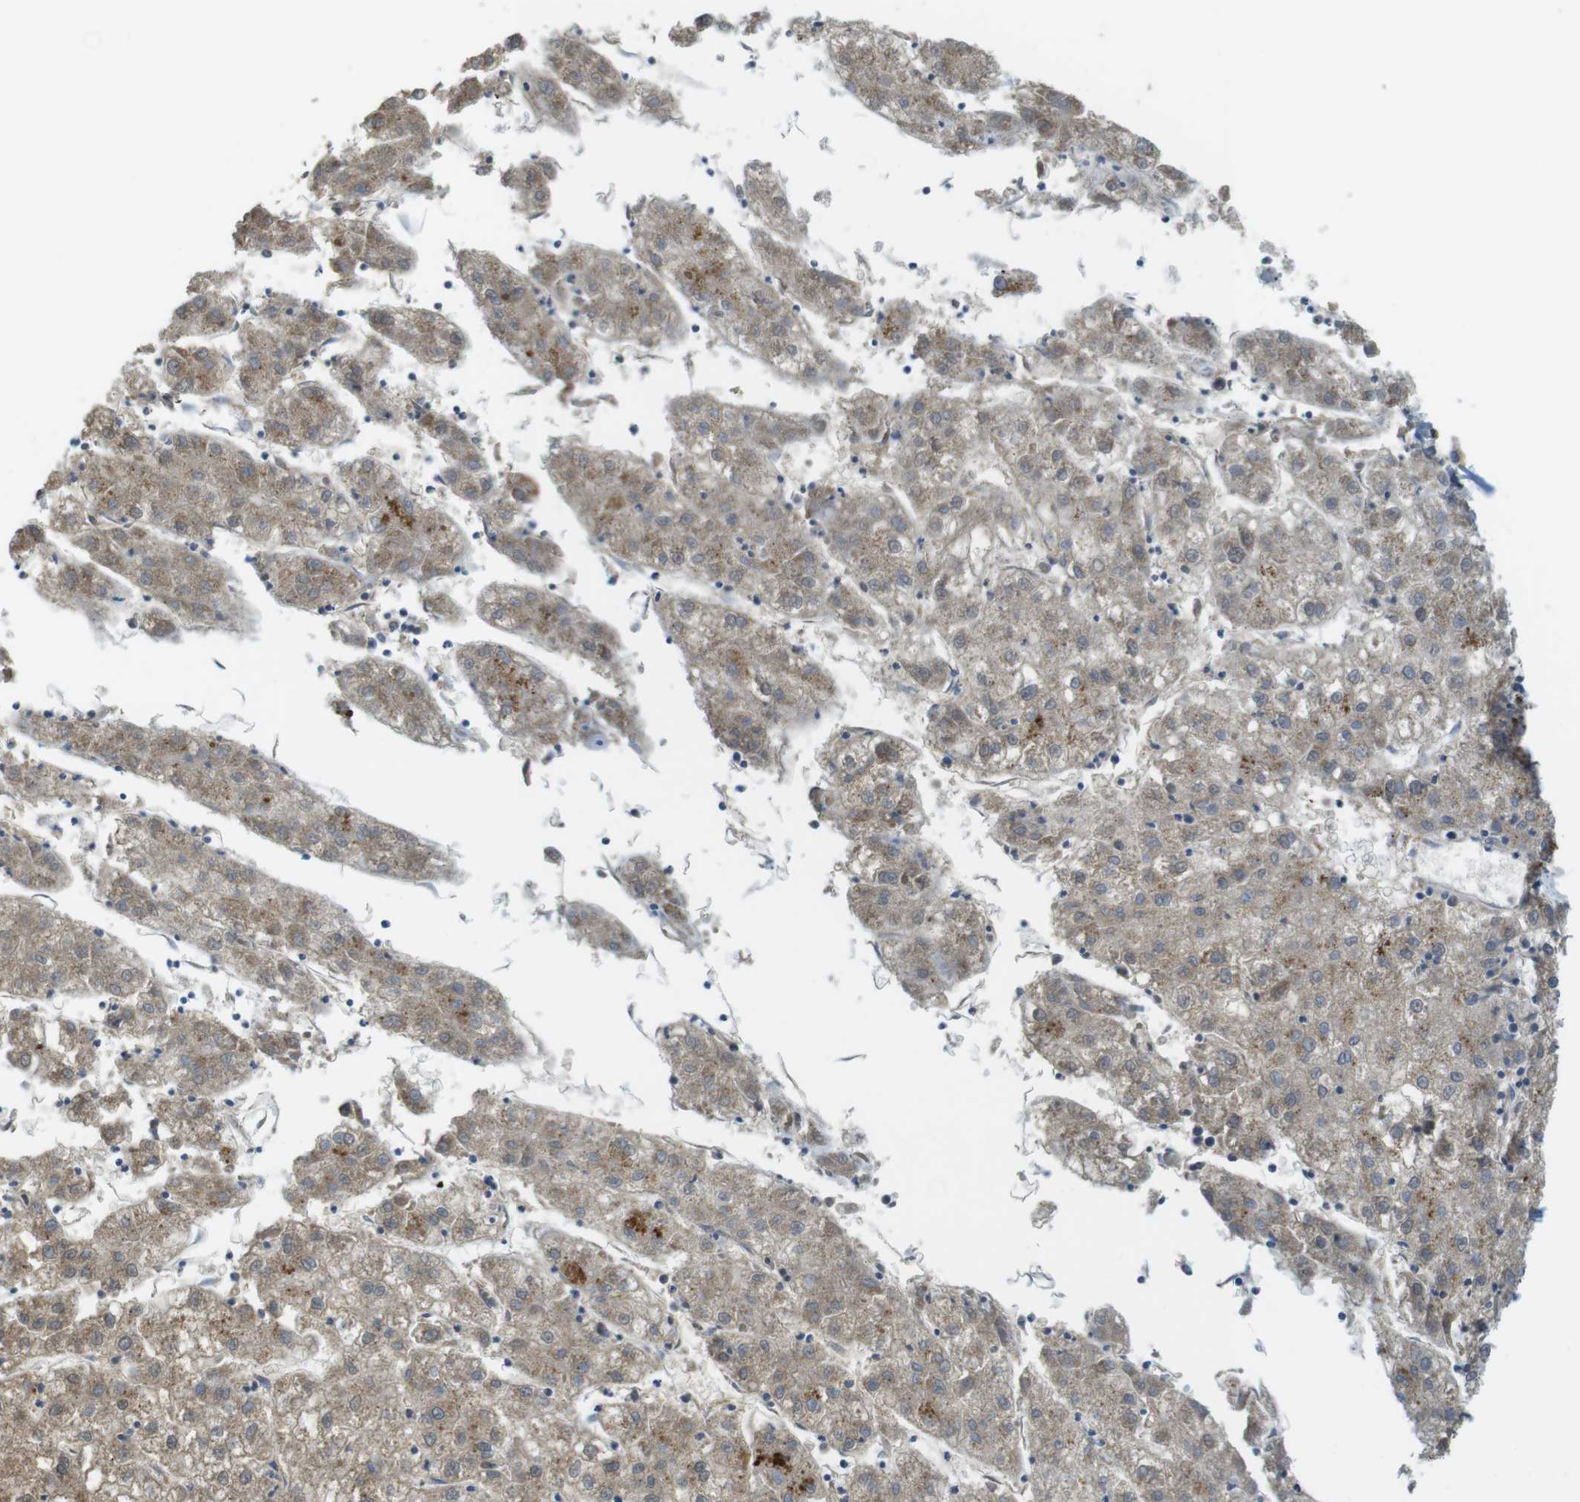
{"staining": {"intensity": "moderate", "quantity": ">75%", "location": "cytoplasmic/membranous"}, "tissue": "liver cancer", "cell_type": "Tumor cells", "image_type": "cancer", "snomed": [{"axis": "morphology", "description": "Carcinoma, Hepatocellular, NOS"}, {"axis": "topography", "description": "Liver"}], "caption": "The image demonstrates a brown stain indicating the presence of a protein in the cytoplasmic/membranous of tumor cells in liver cancer (hepatocellular carcinoma).", "gene": "BRI3BP", "patient": {"sex": "male", "age": 72}}